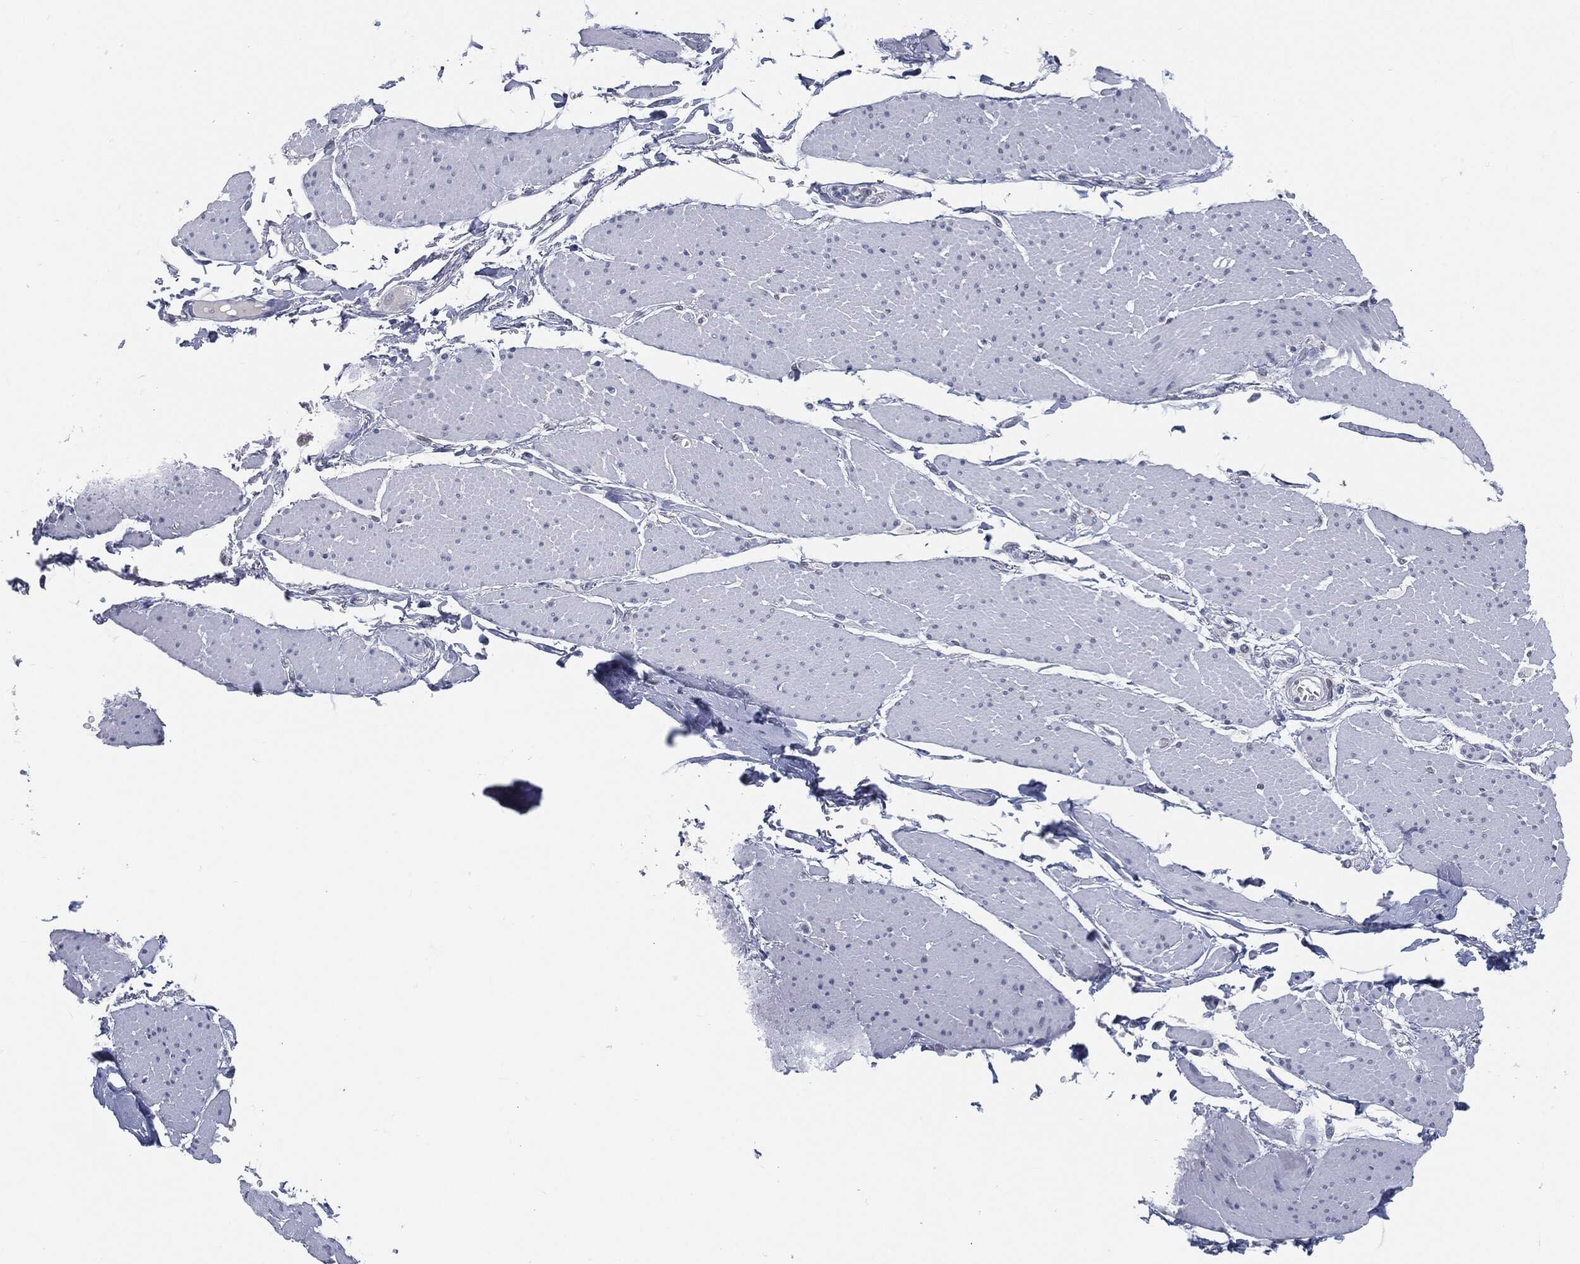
{"staining": {"intensity": "negative", "quantity": "none", "location": "none"}, "tissue": "smooth muscle", "cell_type": "Smooth muscle cells", "image_type": "normal", "snomed": [{"axis": "morphology", "description": "Normal tissue, NOS"}, {"axis": "topography", "description": "Smooth muscle"}, {"axis": "topography", "description": "Anal"}], "caption": "Protein analysis of benign smooth muscle reveals no significant expression in smooth muscle cells.", "gene": "PROM1", "patient": {"sex": "male", "age": 83}}